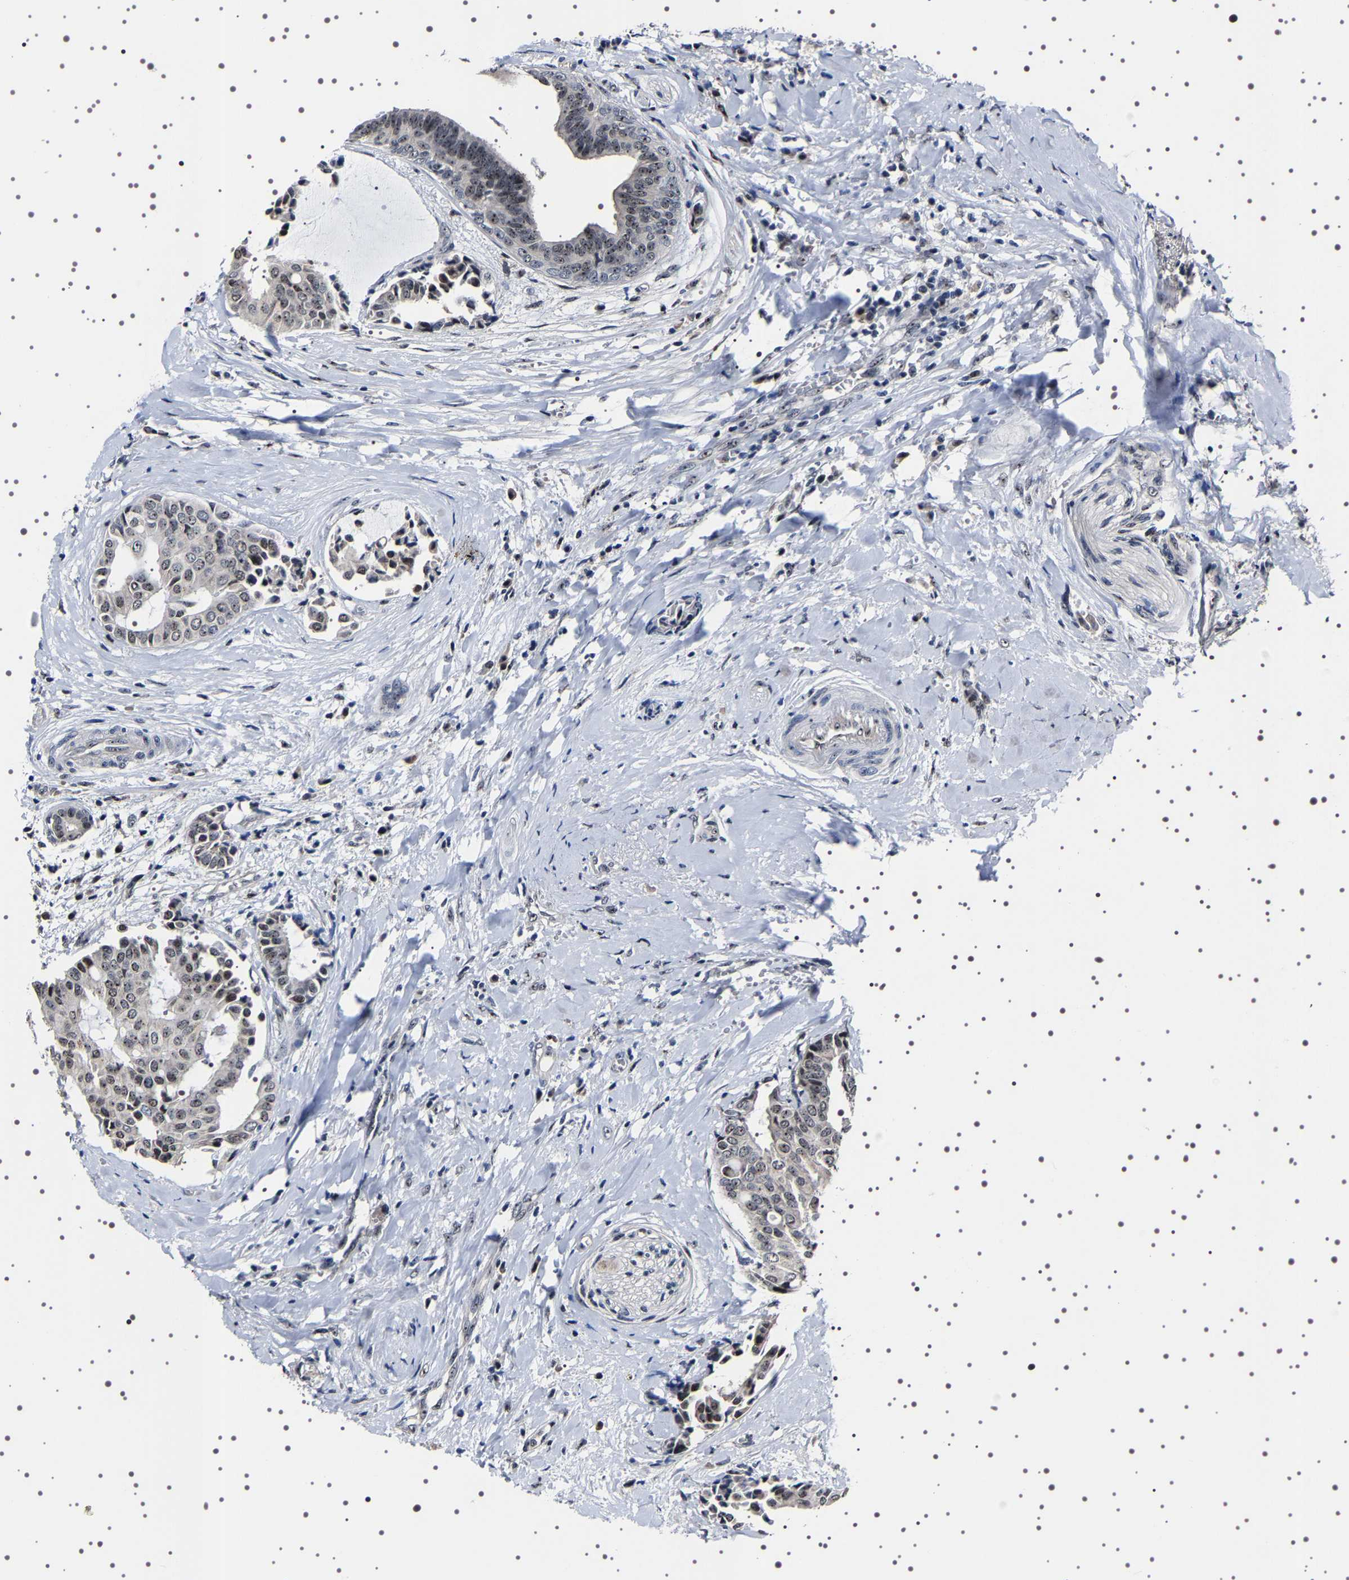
{"staining": {"intensity": "moderate", "quantity": "25%-75%", "location": "nuclear"}, "tissue": "head and neck cancer", "cell_type": "Tumor cells", "image_type": "cancer", "snomed": [{"axis": "morphology", "description": "Adenocarcinoma, NOS"}, {"axis": "topography", "description": "Salivary gland"}, {"axis": "topography", "description": "Head-Neck"}], "caption": "Immunohistochemical staining of head and neck adenocarcinoma demonstrates moderate nuclear protein expression in about 25%-75% of tumor cells.", "gene": "GNL3", "patient": {"sex": "female", "age": 59}}